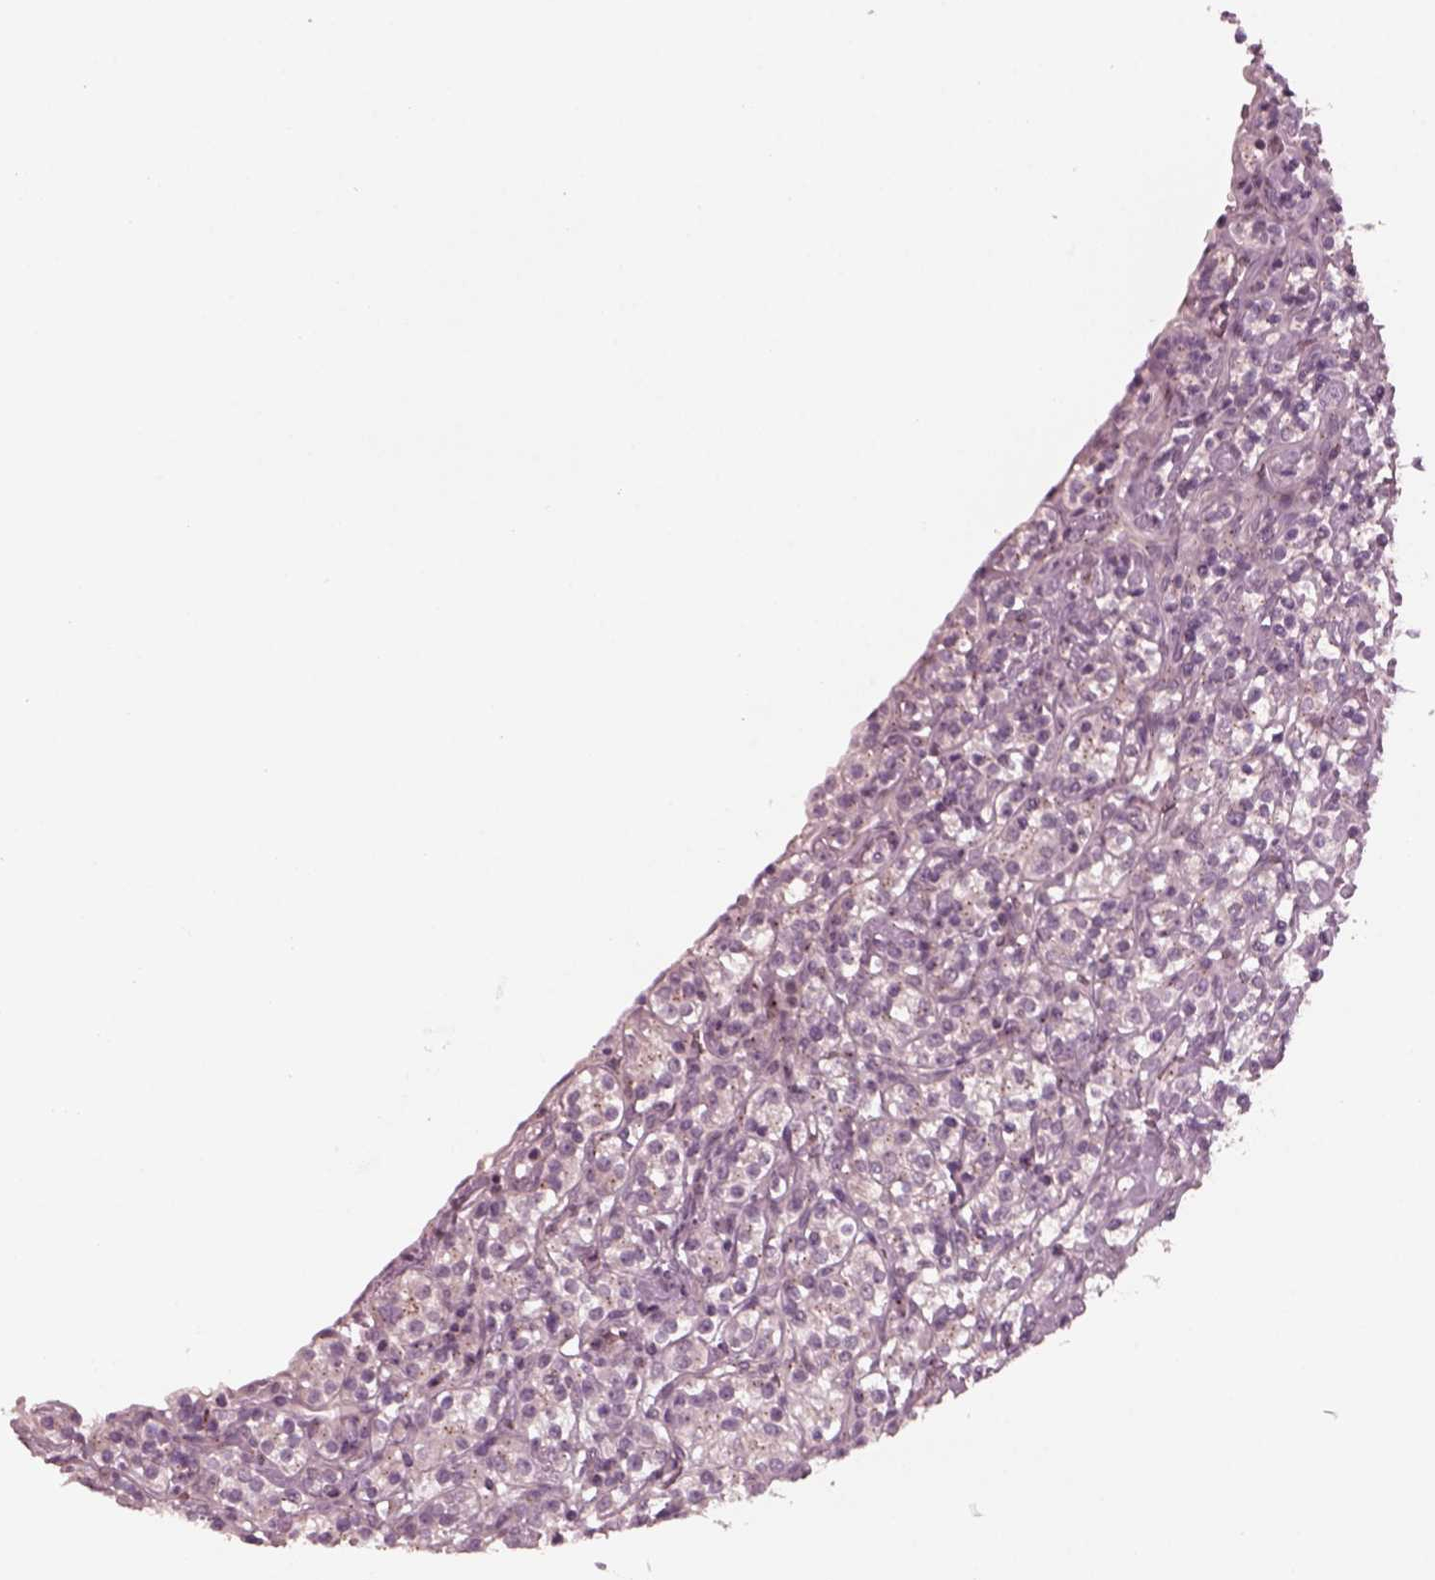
{"staining": {"intensity": "weak", "quantity": "<25%", "location": "cytoplasmic/membranous"}, "tissue": "renal cancer", "cell_type": "Tumor cells", "image_type": "cancer", "snomed": [{"axis": "morphology", "description": "Adenocarcinoma, NOS"}, {"axis": "topography", "description": "Kidney"}], "caption": "Tumor cells are negative for protein expression in human renal adenocarcinoma. (DAB immunohistochemistry with hematoxylin counter stain).", "gene": "SAXO1", "patient": {"sex": "male", "age": 77}}